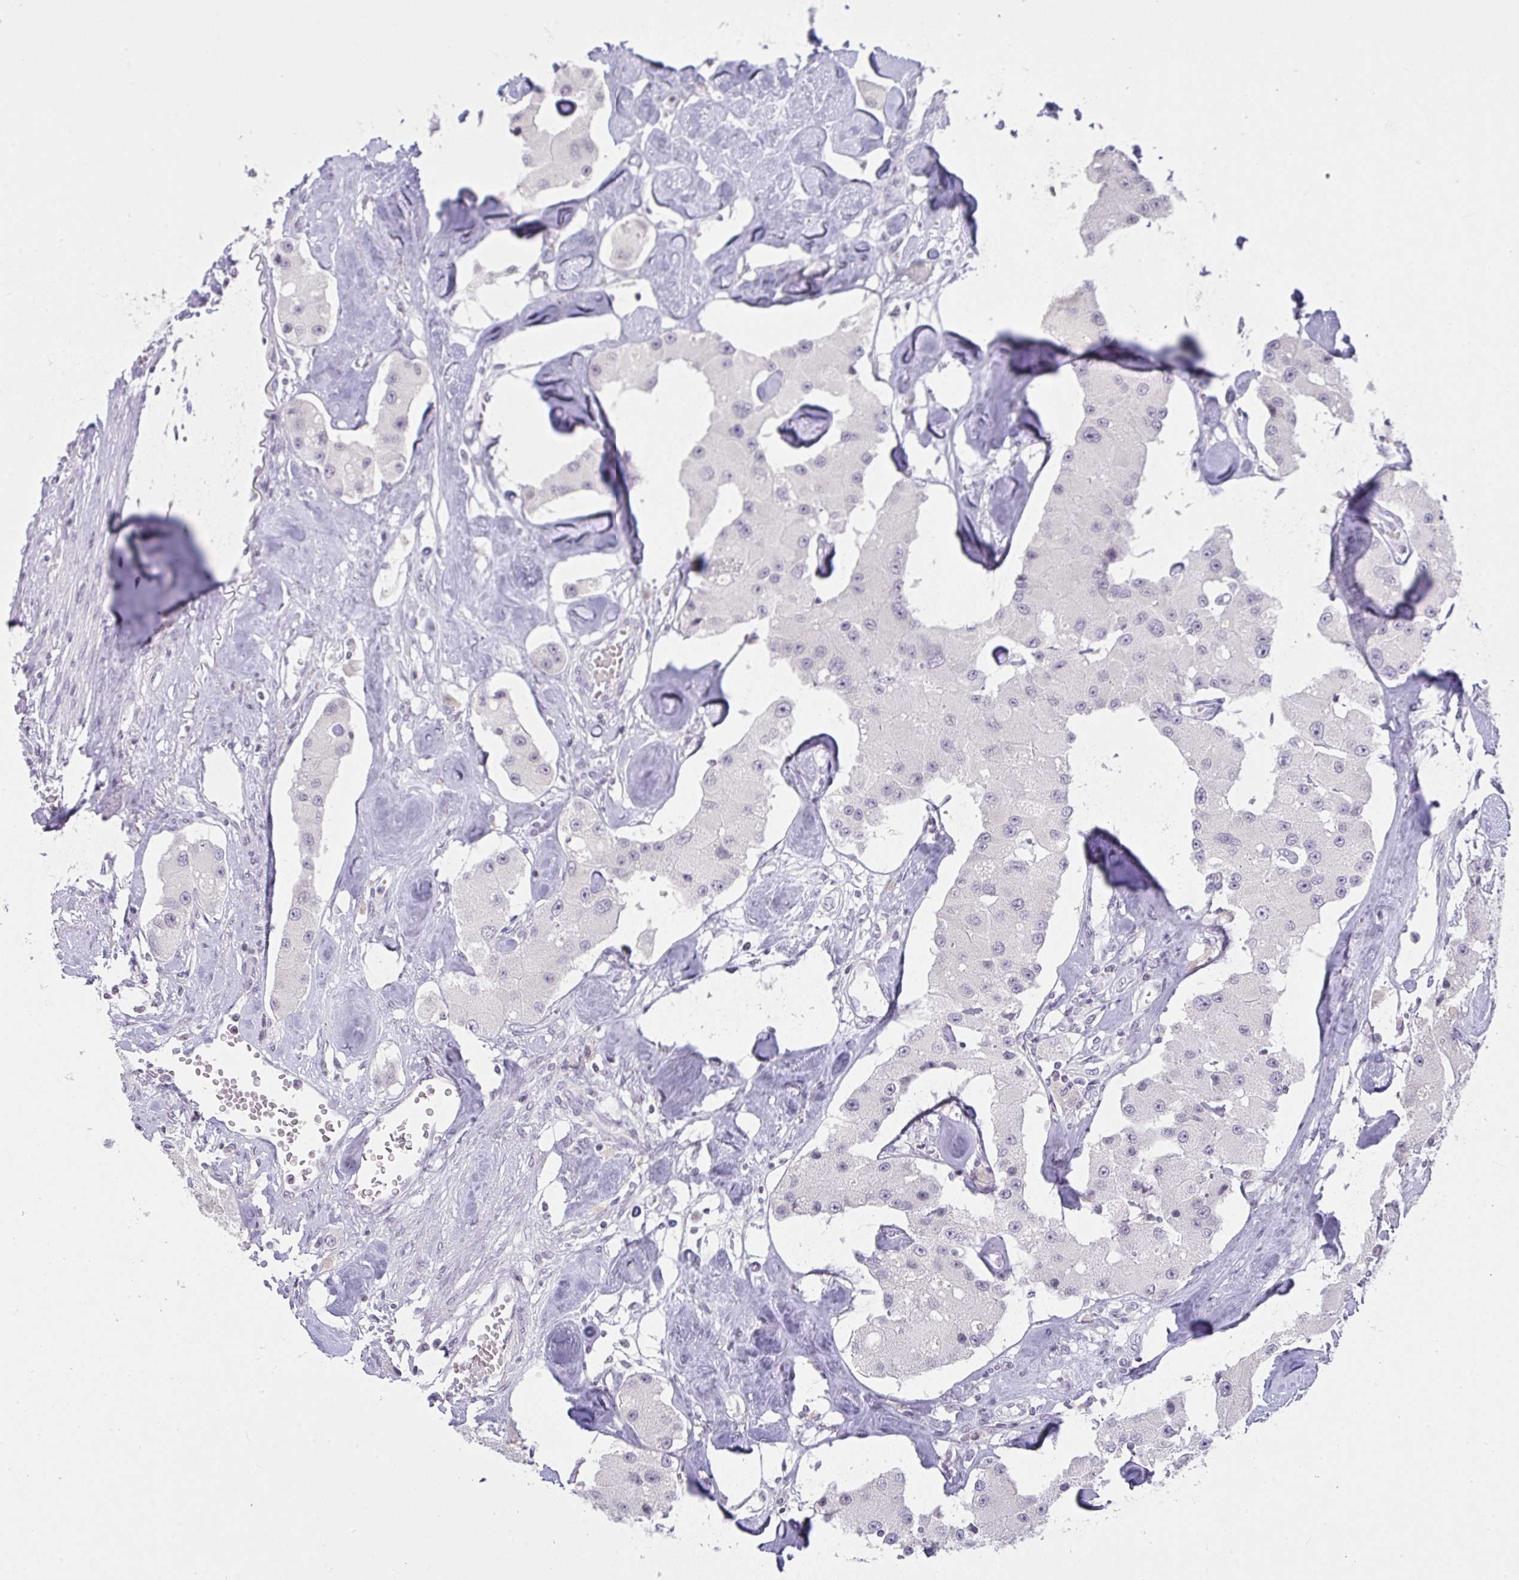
{"staining": {"intensity": "negative", "quantity": "none", "location": "none"}, "tissue": "carcinoid", "cell_type": "Tumor cells", "image_type": "cancer", "snomed": [{"axis": "morphology", "description": "Carcinoid, malignant, NOS"}, {"axis": "topography", "description": "Pancreas"}], "caption": "This photomicrograph is of malignant carcinoid stained with immunohistochemistry (IHC) to label a protein in brown with the nuclei are counter-stained blue. There is no expression in tumor cells.", "gene": "CACNA1S", "patient": {"sex": "male", "age": 41}}